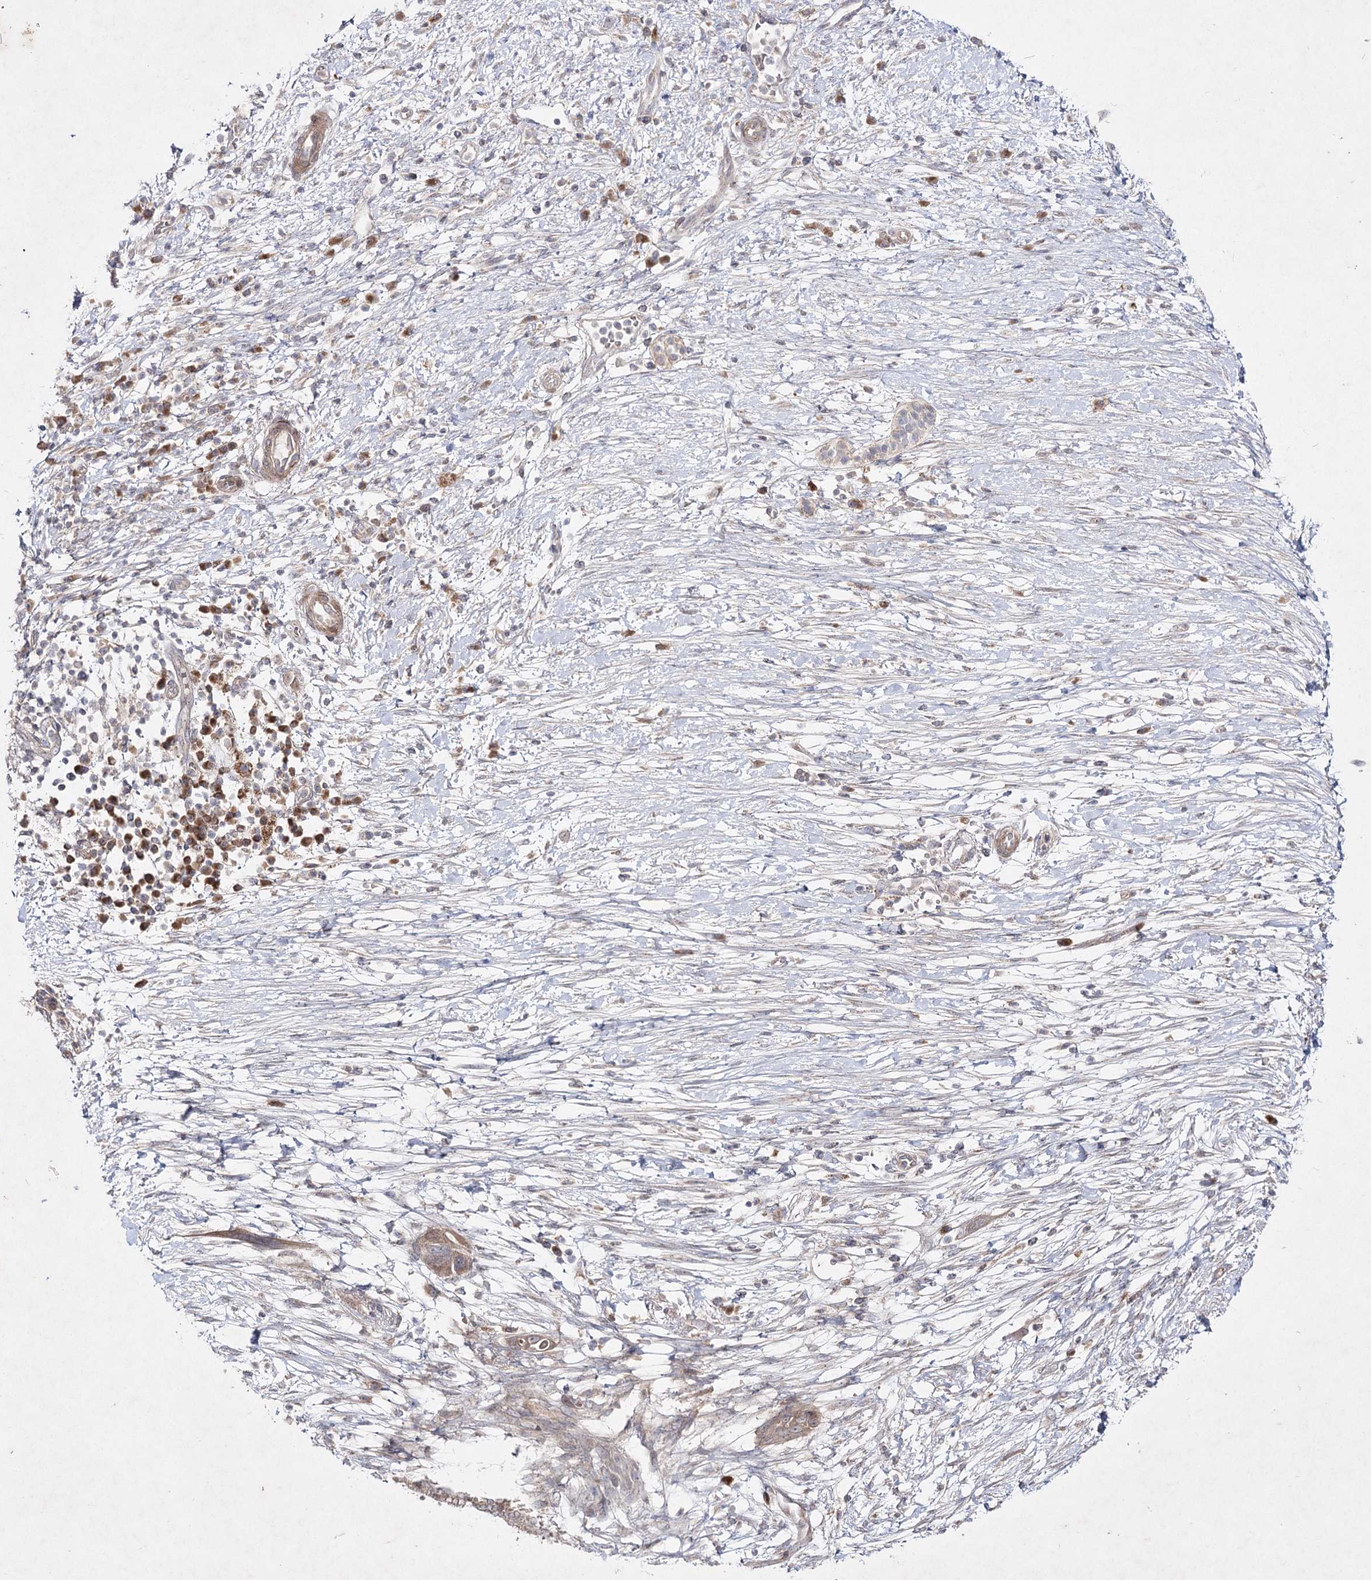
{"staining": {"intensity": "weak", "quantity": ">75%", "location": "cytoplasmic/membranous"}, "tissue": "pancreatic cancer", "cell_type": "Tumor cells", "image_type": "cancer", "snomed": [{"axis": "morphology", "description": "Adenocarcinoma, NOS"}, {"axis": "topography", "description": "Pancreas"}], "caption": "Immunohistochemical staining of pancreatic cancer (adenocarcinoma) reveals low levels of weak cytoplasmic/membranous staining in approximately >75% of tumor cells. (Stains: DAB (3,3'-diaminobenzidine) in brown, nuclei in blue, Microscopy: brightfield microscopy at high magnification).", "gene": "CIB2", "patient": {"sex": "male", "age": 68}}